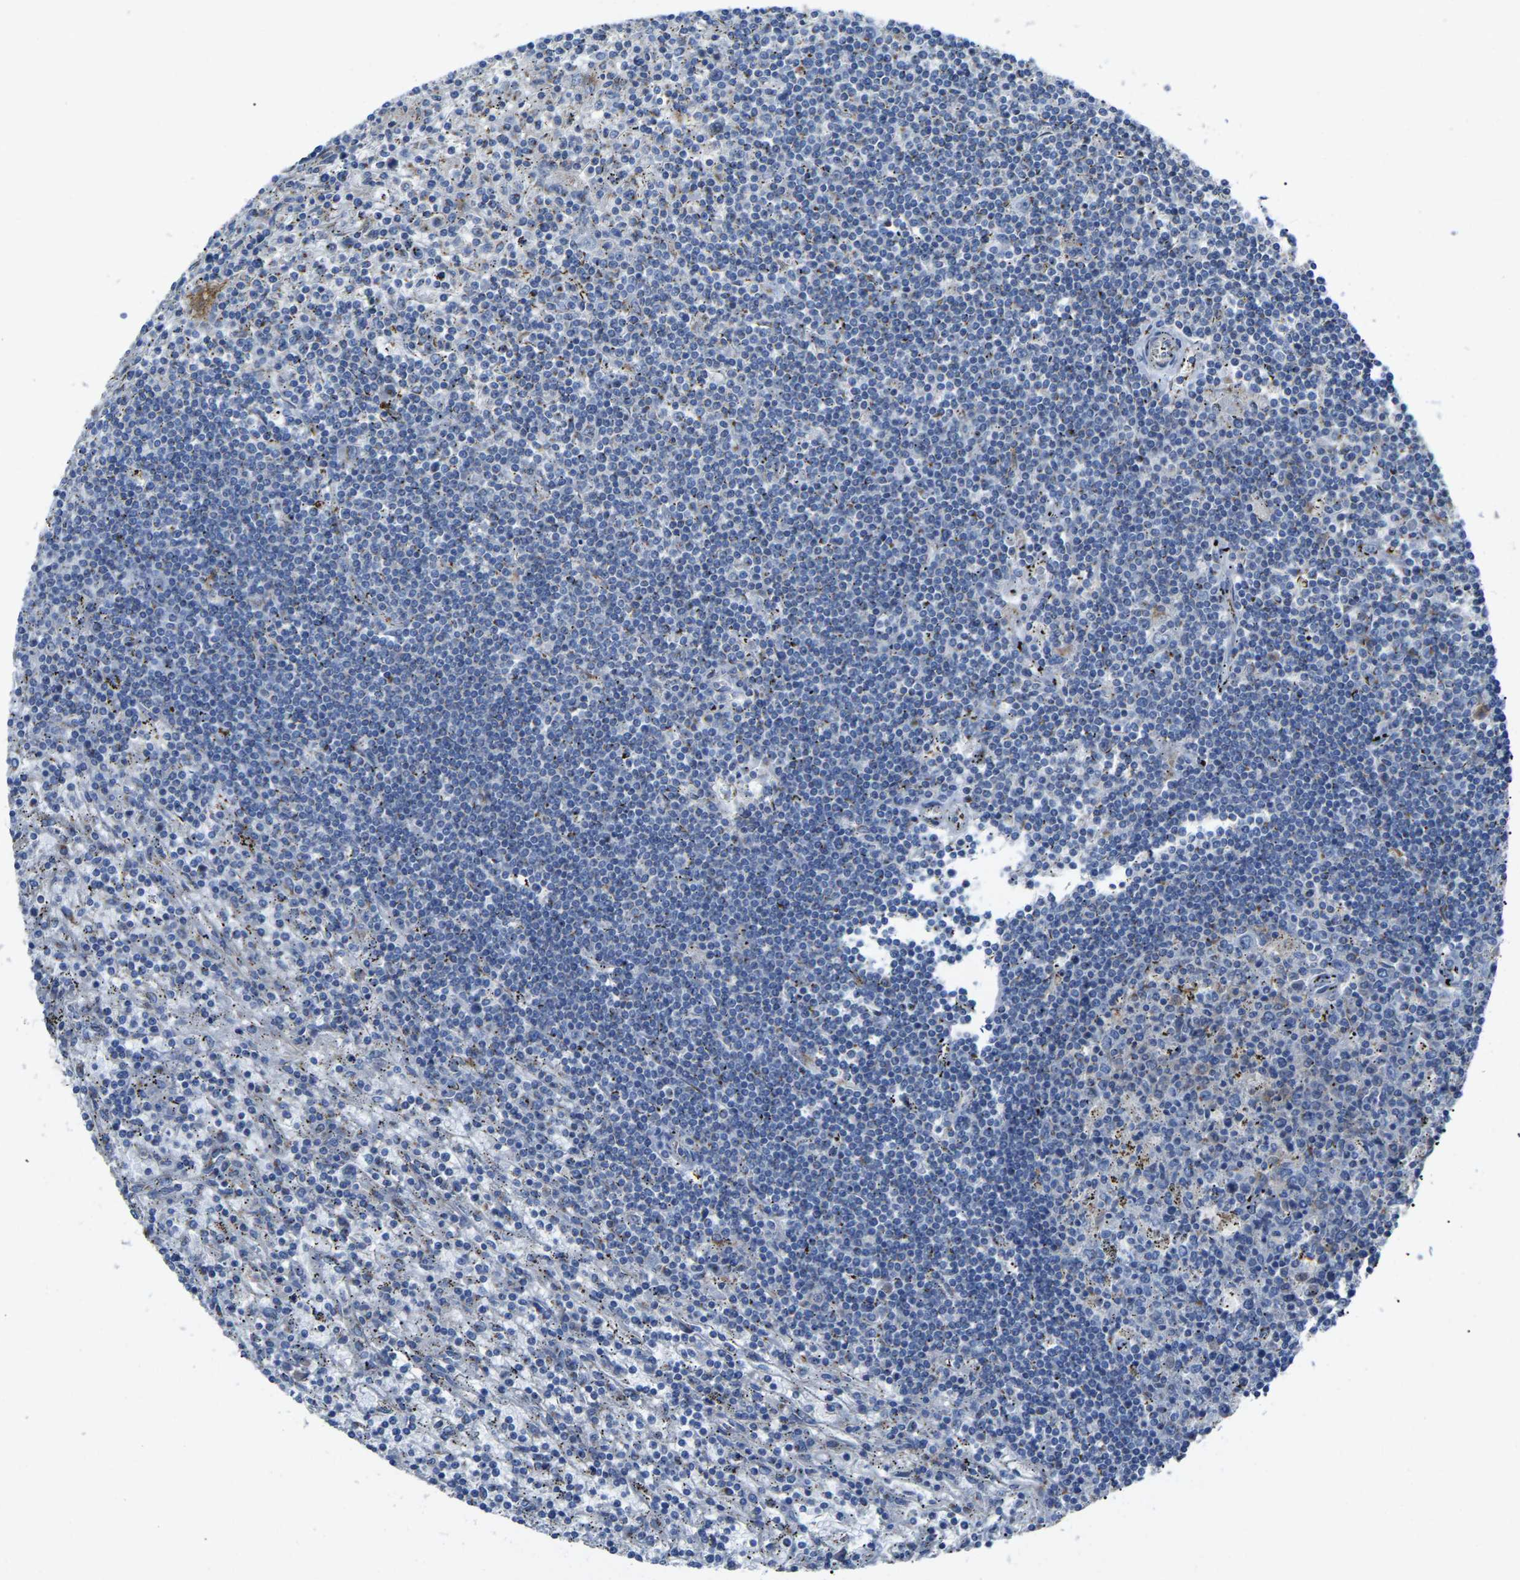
{"staining": {"intensity": "weak", "quantity": "<25%", "location": "cytoplasmic/membranous"}, "tissue": "lymphoma", "cell_type": "Tumor cells", "image_type": "cancer", "snomed": [{"axis": "morphology", "description": "Malignant lymphoma, non-Hodgkin's type, Low grade"}, {"axis": "topography", "description": "Spleen"}], "caption": "DAB immunohistochemical staining of lymphoma demonstrates no significant staining in tumor cells. (DAB (3,3'-diaminobenzidine) immunohistochemistry, high magnification).", "gene": "CANT1", "patient": {"sex": "male", "age": 76}}